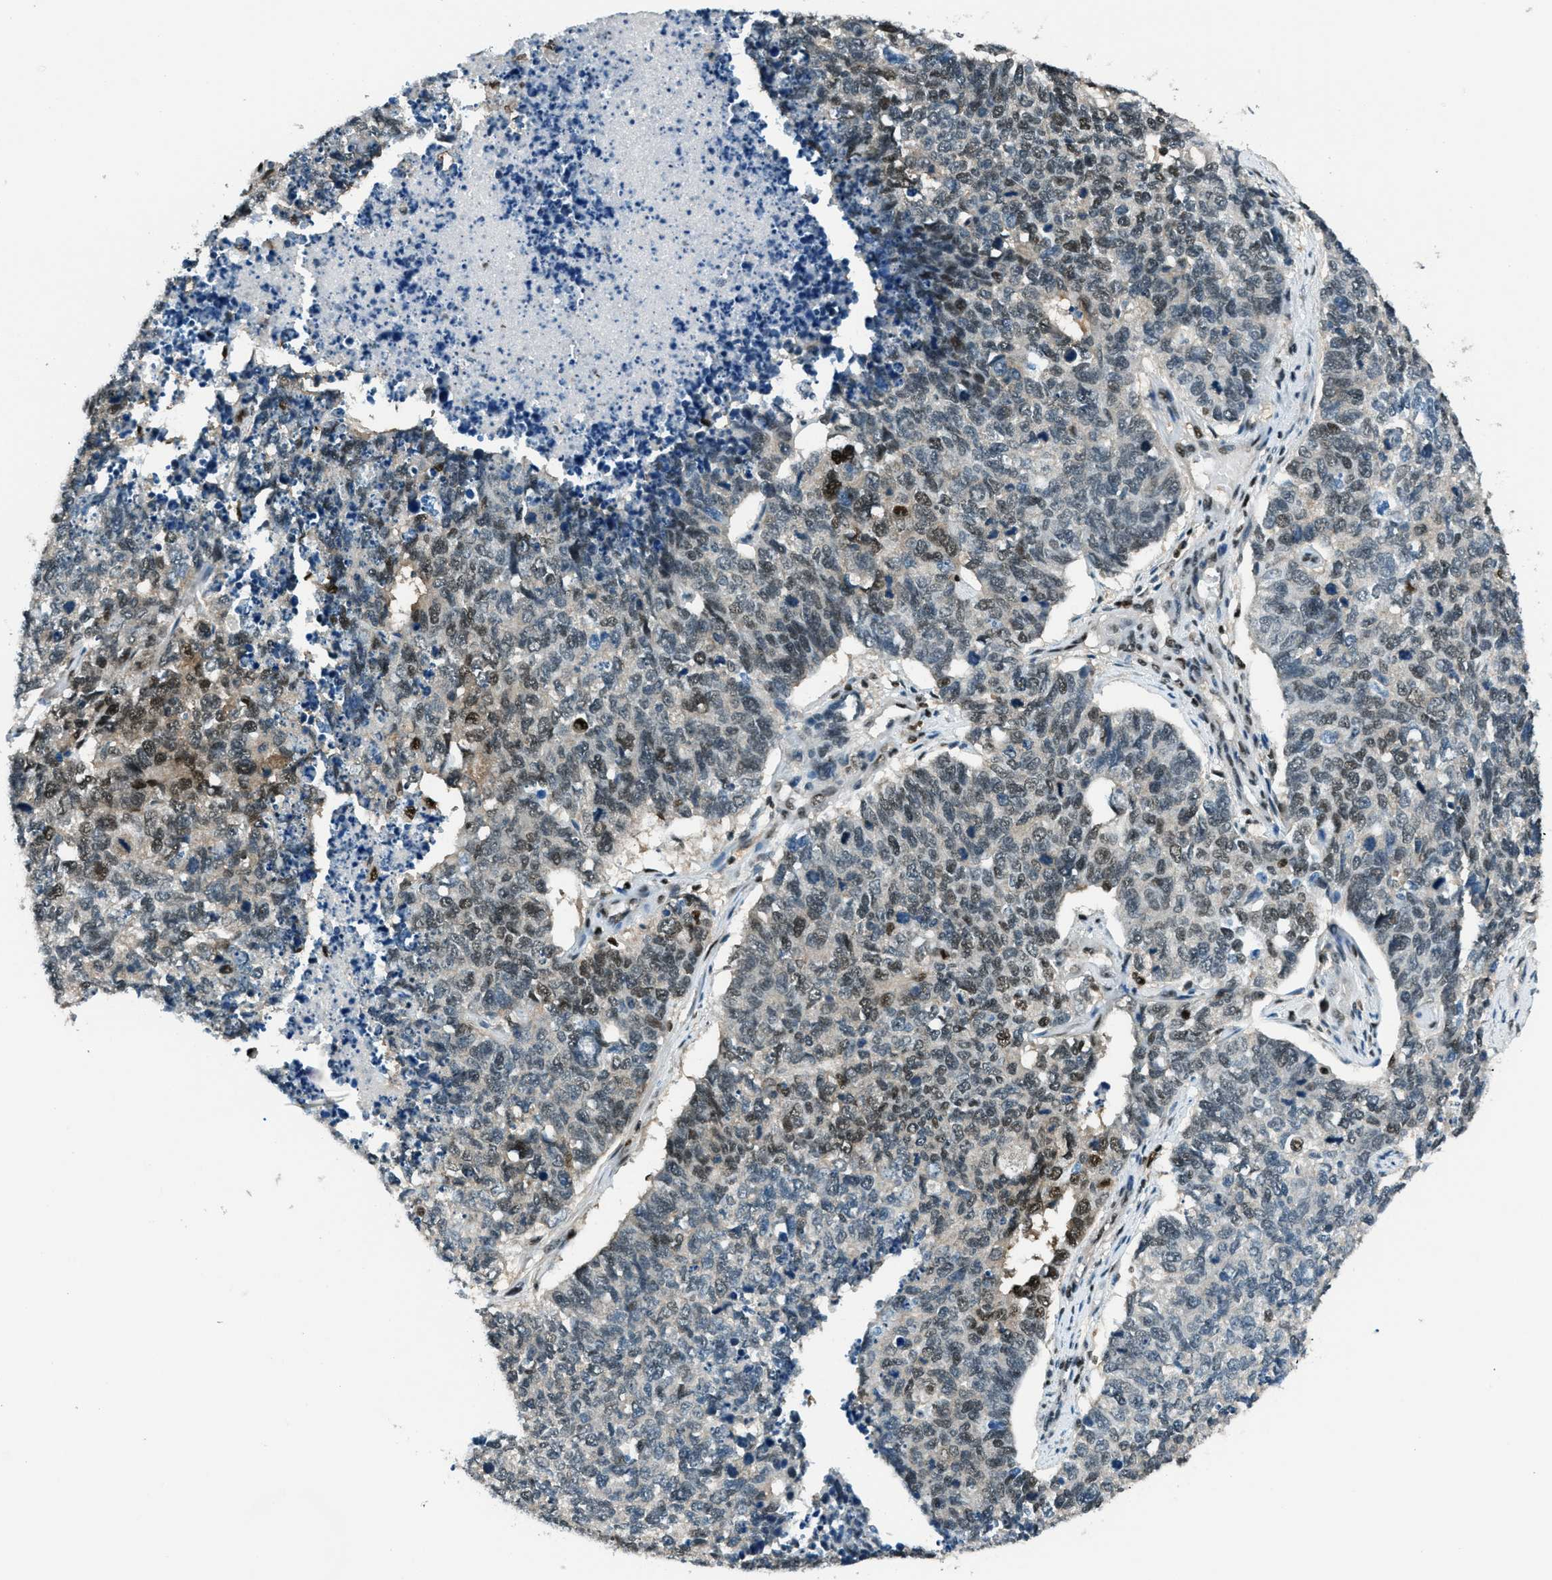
{"staining": {"intensity": "moderate", "quantity": "25%-75%", "location": "nuclear"}, "tissue": "cervical cancer", "cell_type": "Tumor cells", "image_type": "cancer", "snomed": [{"axis": "morphology", "description": "Squamous cell carcinoma, NOS"}, {"axis": "topography", "description": "Cervix"}], "caption": "Squamous cell carcinoma (cervical) was stained to show a protein in brown. There is medium levels of moderate nuclear staining in about 25%-75% of tumor cells.", "gene": "OGFR", "patient": {"sex": "female", "age": 63}}